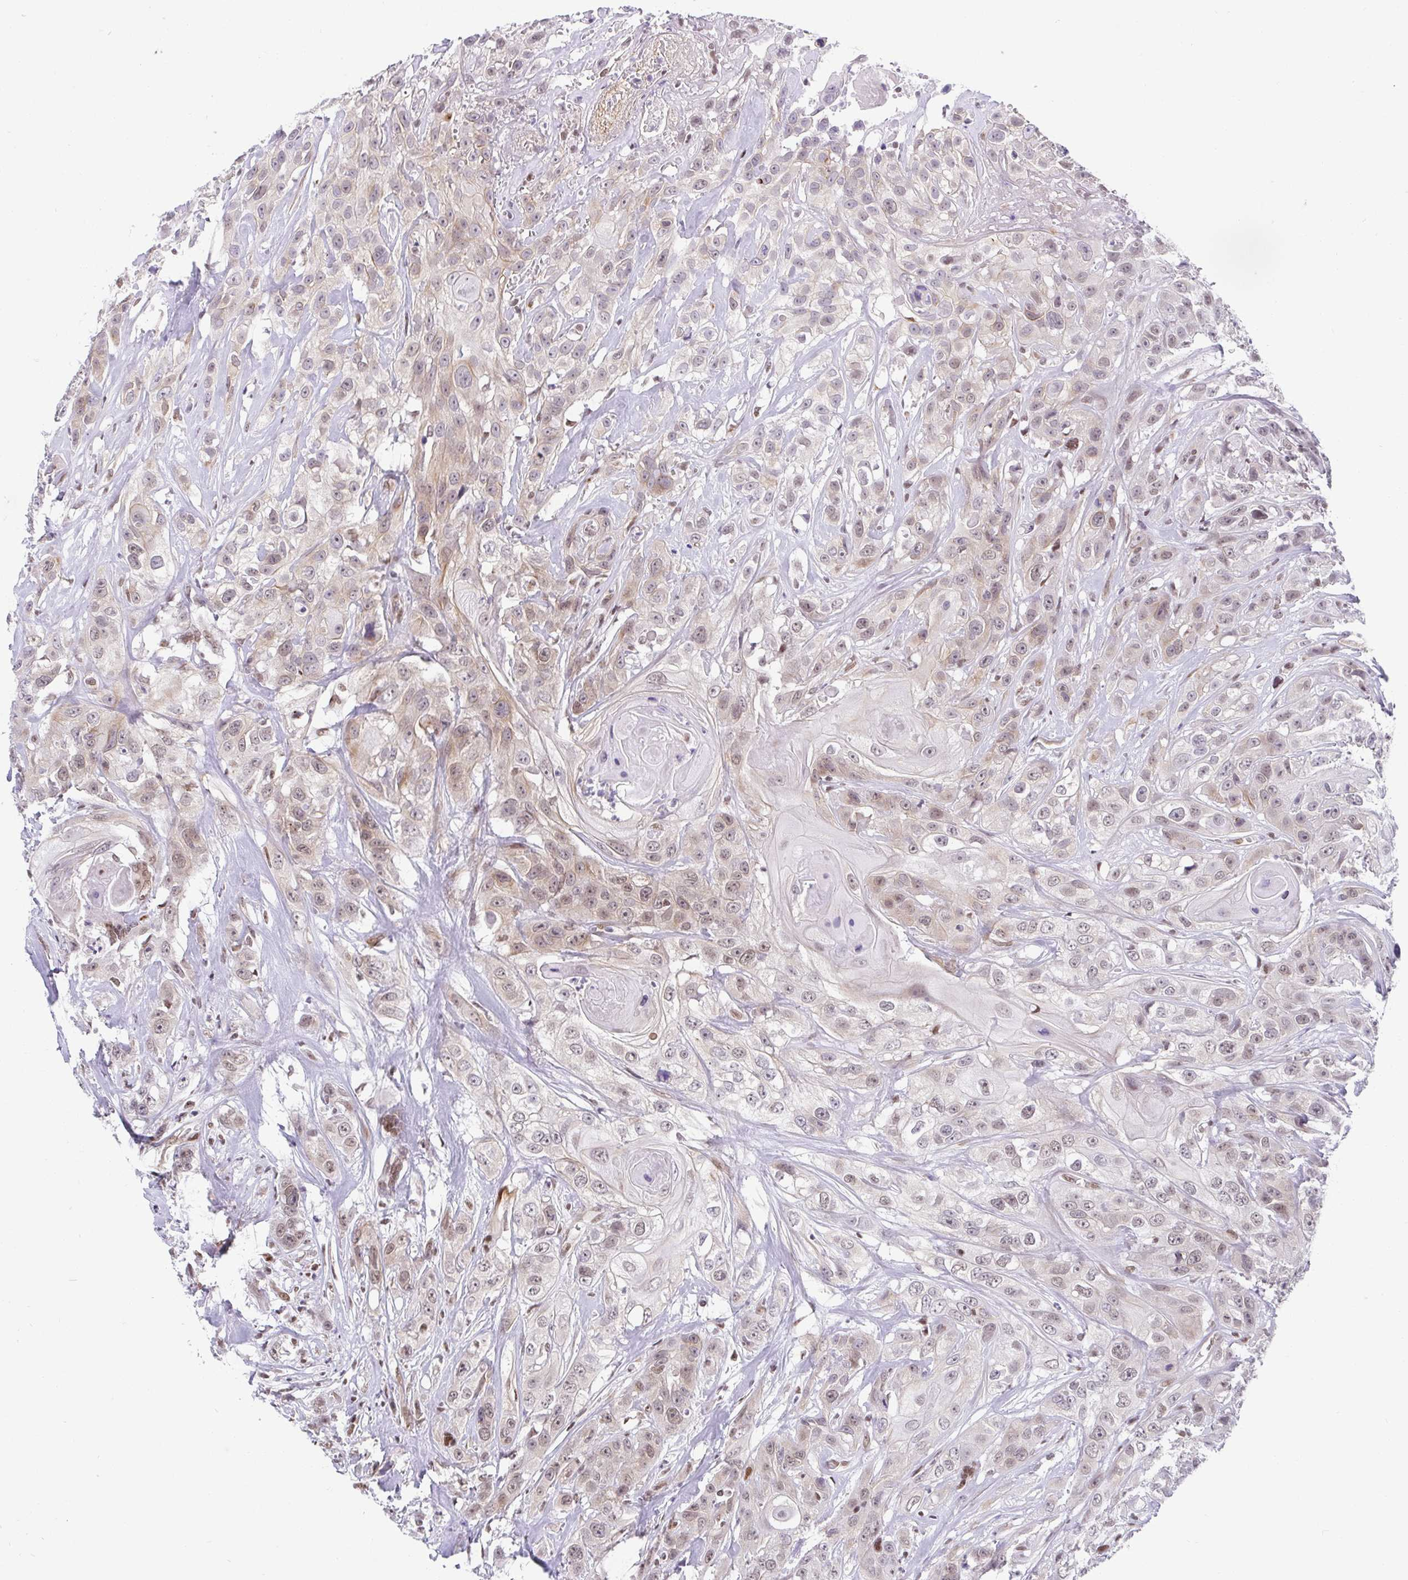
{"staining": {"intensity": "weak", "quantity": "25%-75%", "location": "nuclear"}, "tissue": "head and neck cancer", "cell_type": "Tumor cells", "image_type": "cancer", "snomed": [{"axis": "morphology", "description": "Squamous cell carcinoma, NOS"}, {"axis": "topography", "description": "Head-Neck"}], "caption": "DAB immunohistochemical staining of head and neck cancer shows weak nuclear protein staining in approximately 25%-75% of tumor cells.", "gene": "SLC7A10", "patient": {"sex": "male", "age": 57}}